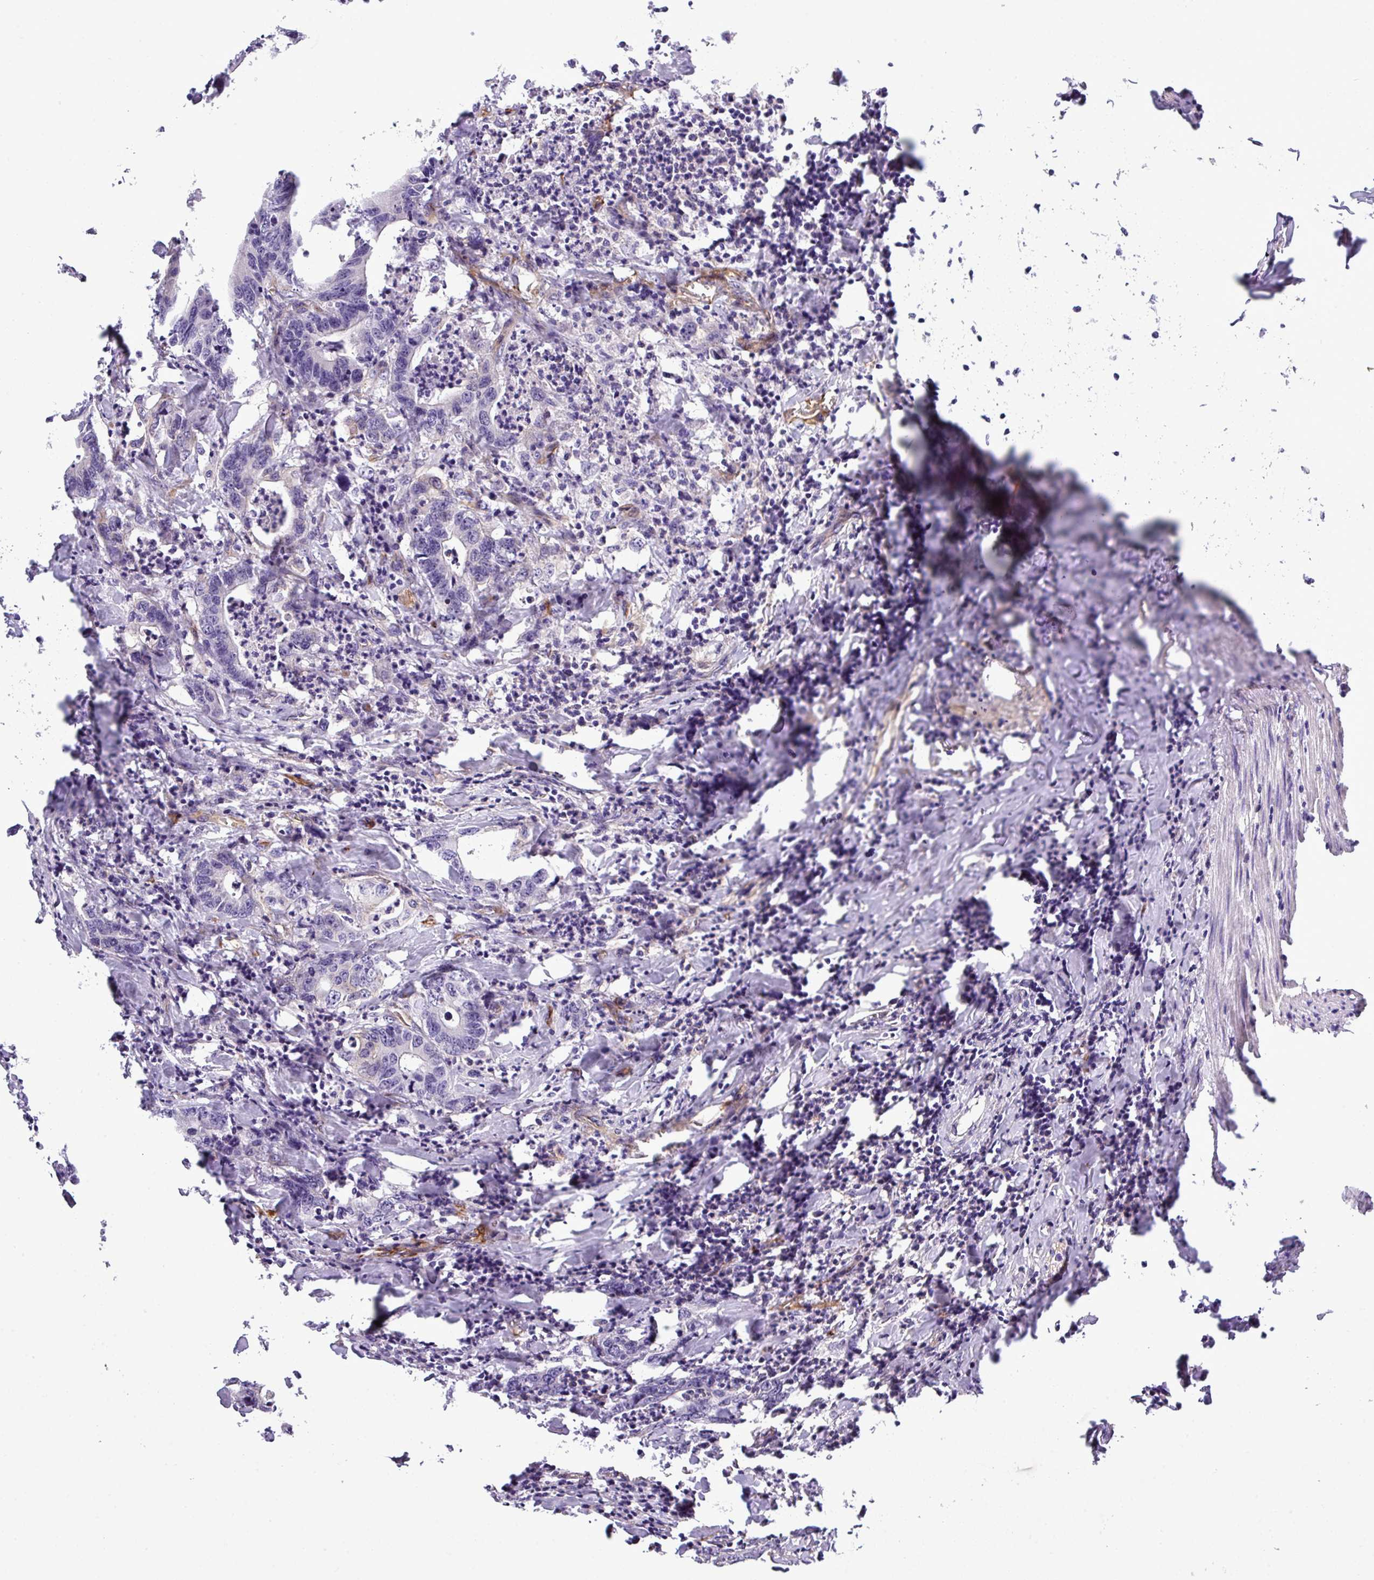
{"staining": {"intensity": "negative", "quantity": "none", "location": "none"}, "tissue": "colorectal cancer", "cell_type": "Tumor cells", "image_type": "cancer", "snomed": [{"axis": "morphology", "description": "Adenocarcinoma, NOS"}, {"axis": "topography", "description": "Colon"}], "caption": "Tumor cells are negative for protein expression in human colorectal cancer.", "gene": "PARD6A", "patient": {"sex": "female", "age": 75}}